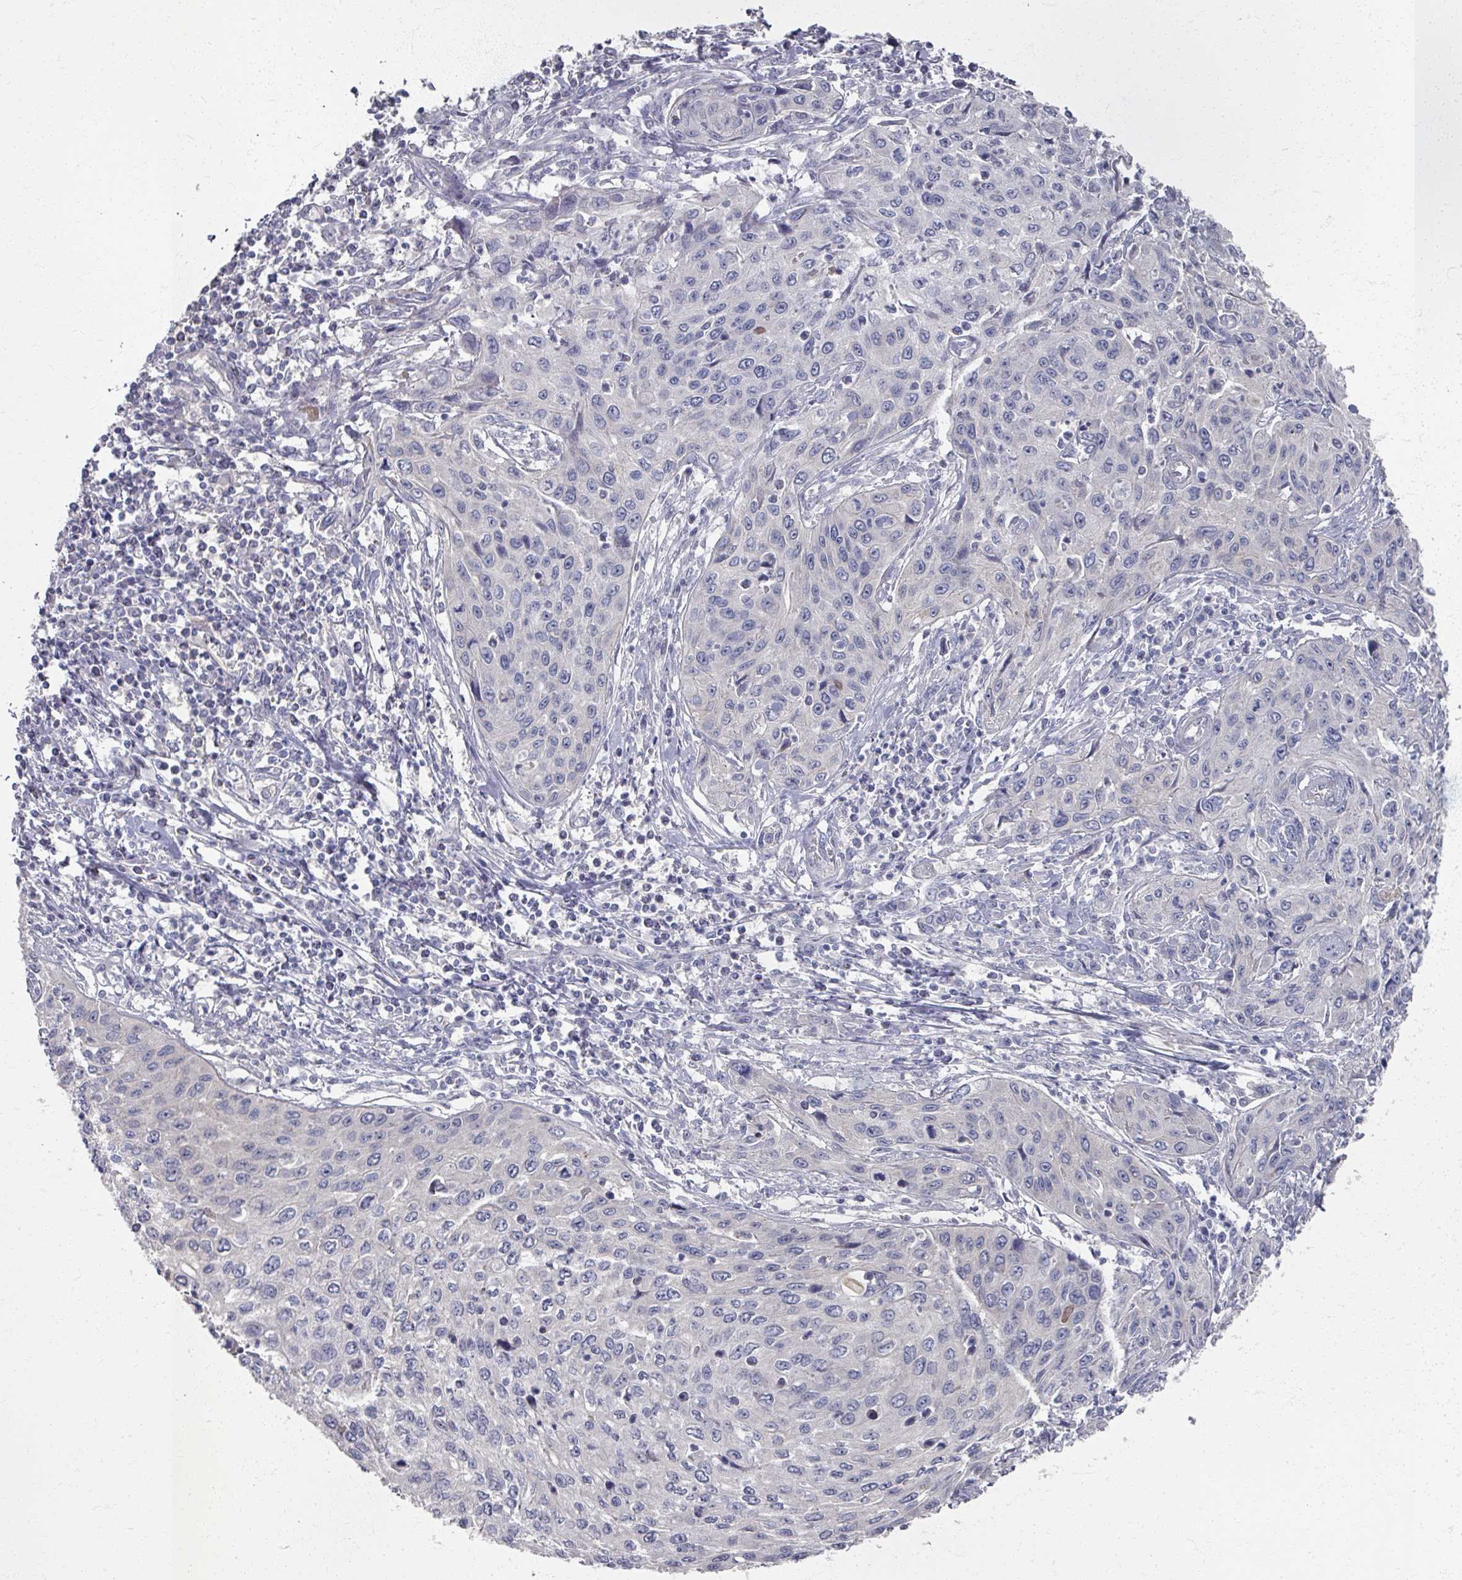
{"staining": {"intensity": "negative", "quantity": "none", "location": "none"}, "tissue": "cervical cancer", "cell_type": "Tumor cells", "image_type": "cancer", "snomed": [{"axis": "morphology", "description": "Squamous cell carcinoma, NOS"}, {"axis": "topography", "description": "Cervix"}], "caption": "Immunohistochemistry of squamous cell carcinoma (cervical) displays no expression in tumor cells. (Stains: DAB (3,3'-diaminobenzidine) IHC with hematoxylin counter stain, Microscopy: brightfield microscopy at high magnification).", "gene": "TTYH3", "patient": {"sex": "female", "age": 32}}